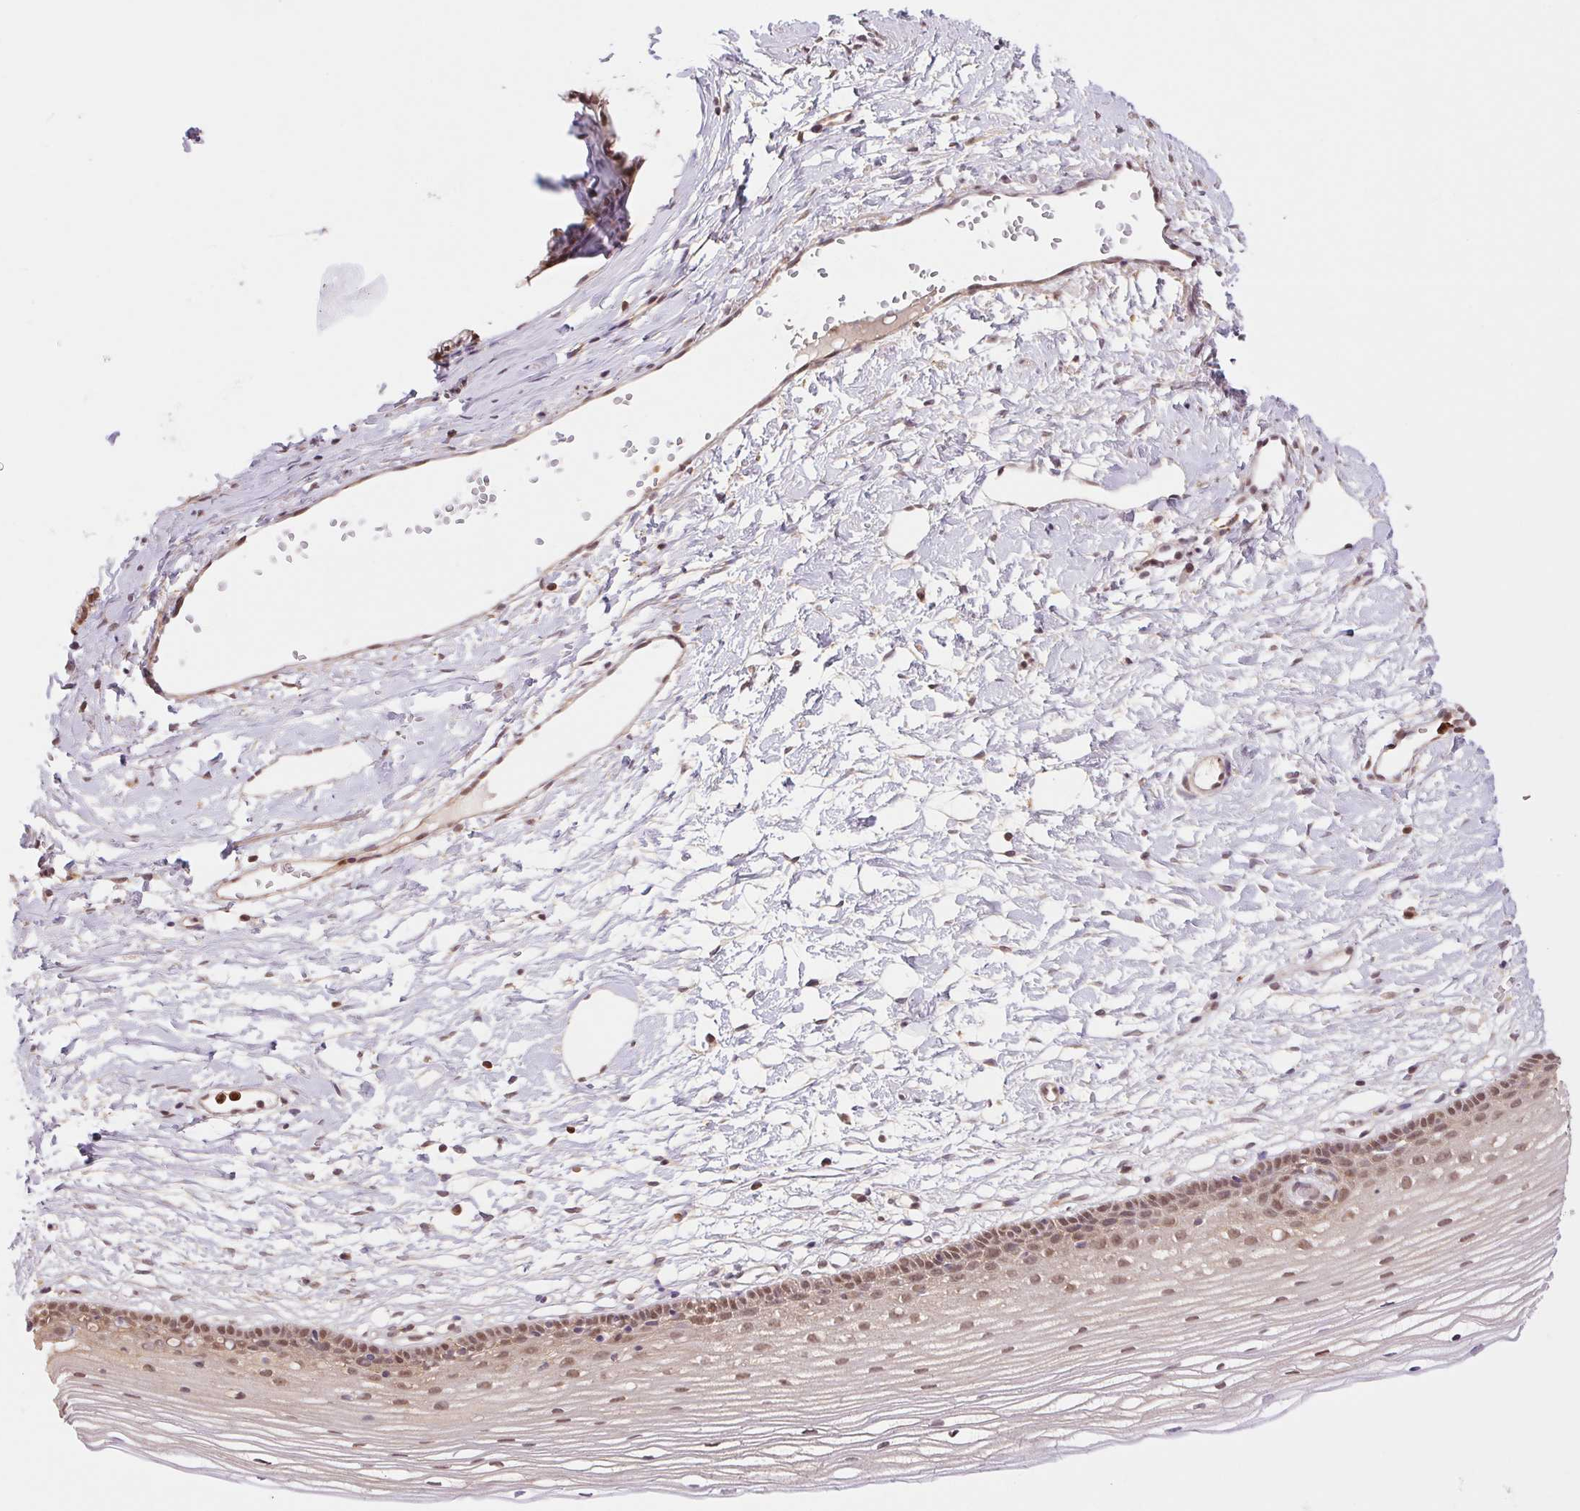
{"staining": {"intensity": "weak", "quantity": ">75%", "location": "nuclear"}, "tissue": "cervix", "cell_type": "Glandular cells", "image_type": "normal", "snomed": [{"axis": "morphology", "description": "Normal tissue, NOS"}, {"axis": "topography", "description": "Cervix"}], "caption": "Glandular cells exhibit low levels of weak nuclear staining in approximately >75% of cells in benign cervix.", "gene": "CDC123", "patient": {"sex": "female", "age": 40}}